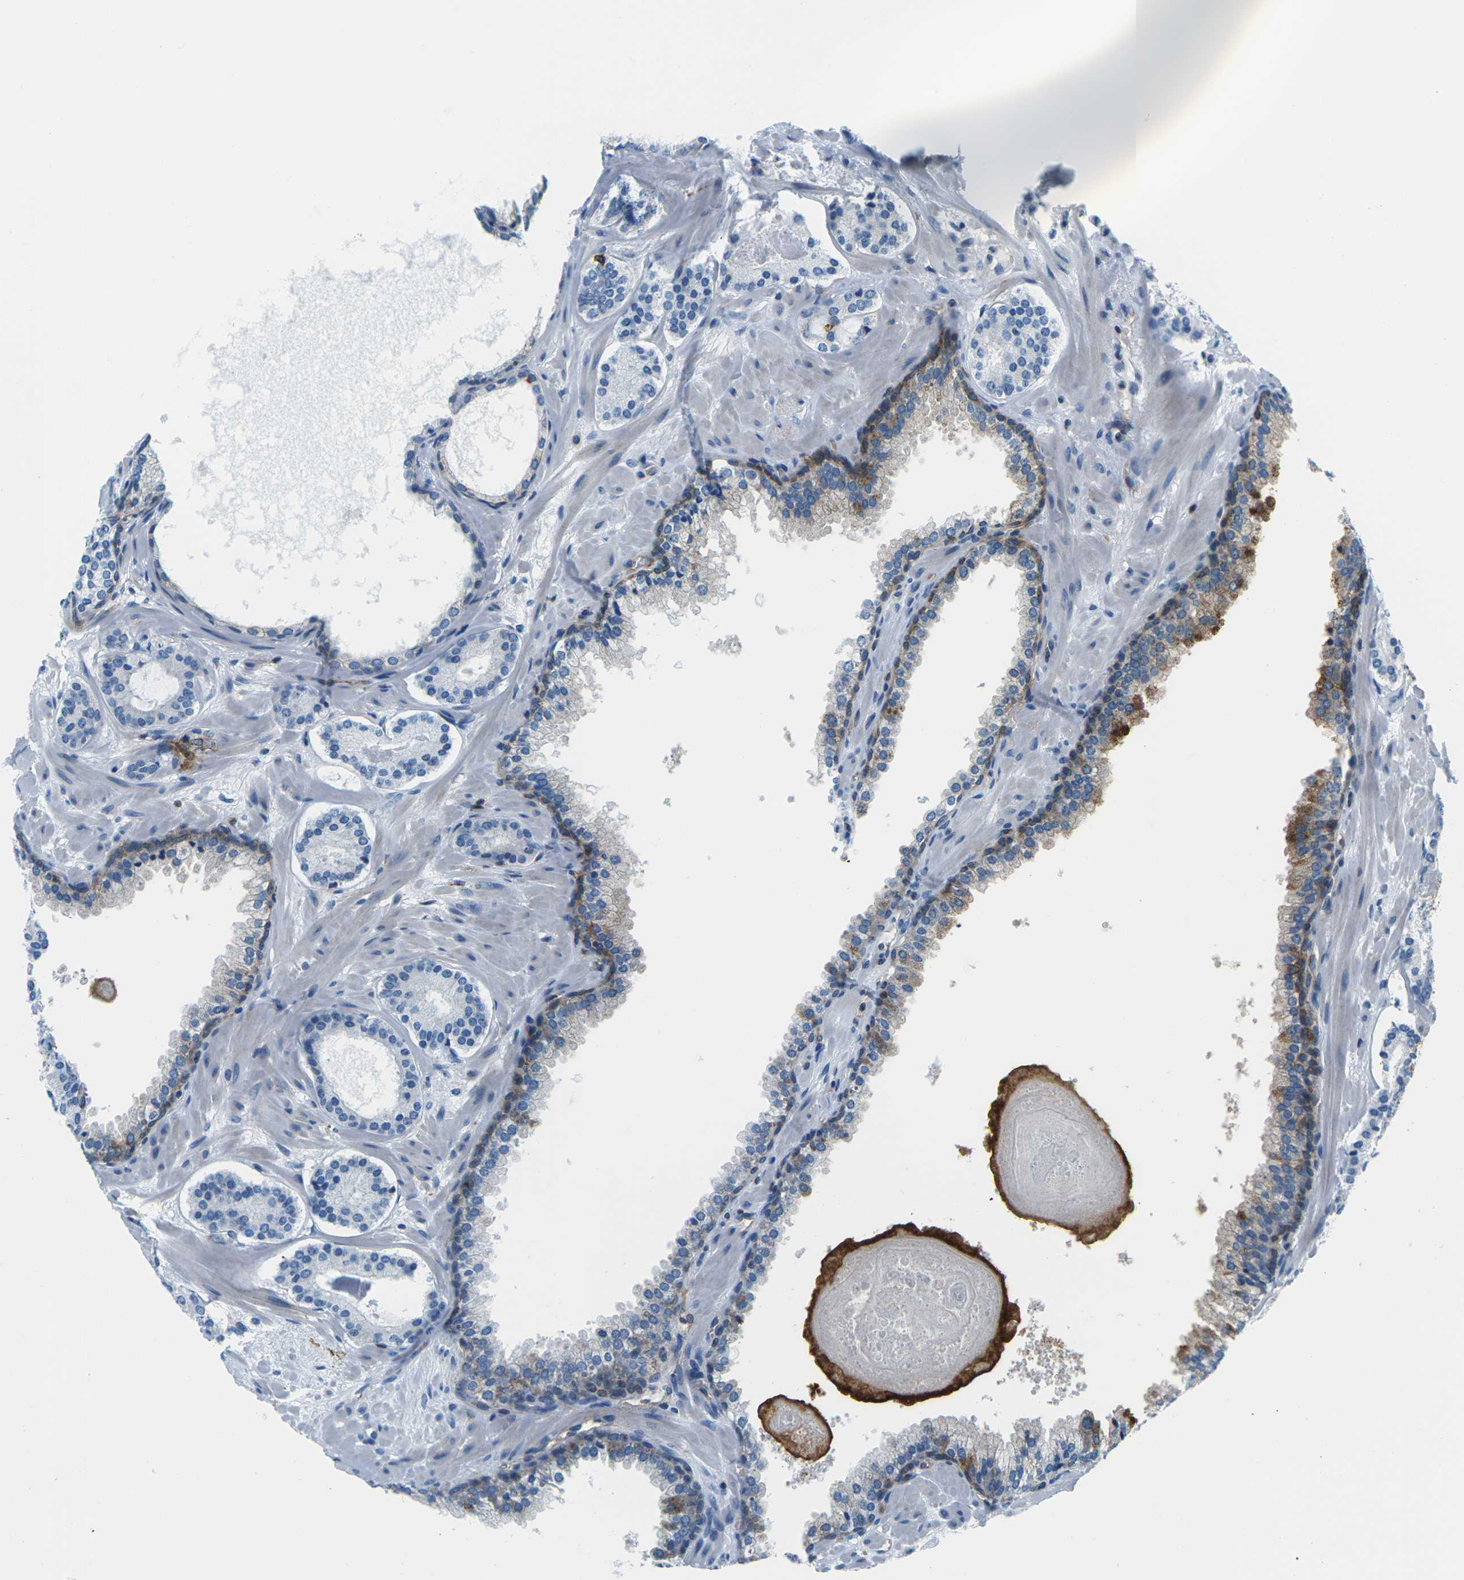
{"staining": {"intensity": "negative", "quantity": "none", "location": "none"}, "tissue": "prostate cancer", "cell_type": "Tumor cells", "image_type": "cancer", "snomed": [{"axis": "morphology", "description": "Adenocarcinoma, Low grade"}, {"axis": "topography", "description": "Prostate"}], "caption": "Immunohistochemical staining of low-grade adenocarcinoma (prostate) exhibits no significant staining in tumor cells. (Brightfield microscopy of DAB (3,3'-diaminobenzidine) immunohistochemistry (IHC) at high magnification).", "gene": "SOCS4", "patient": {"sex": "male", "age": 63}}